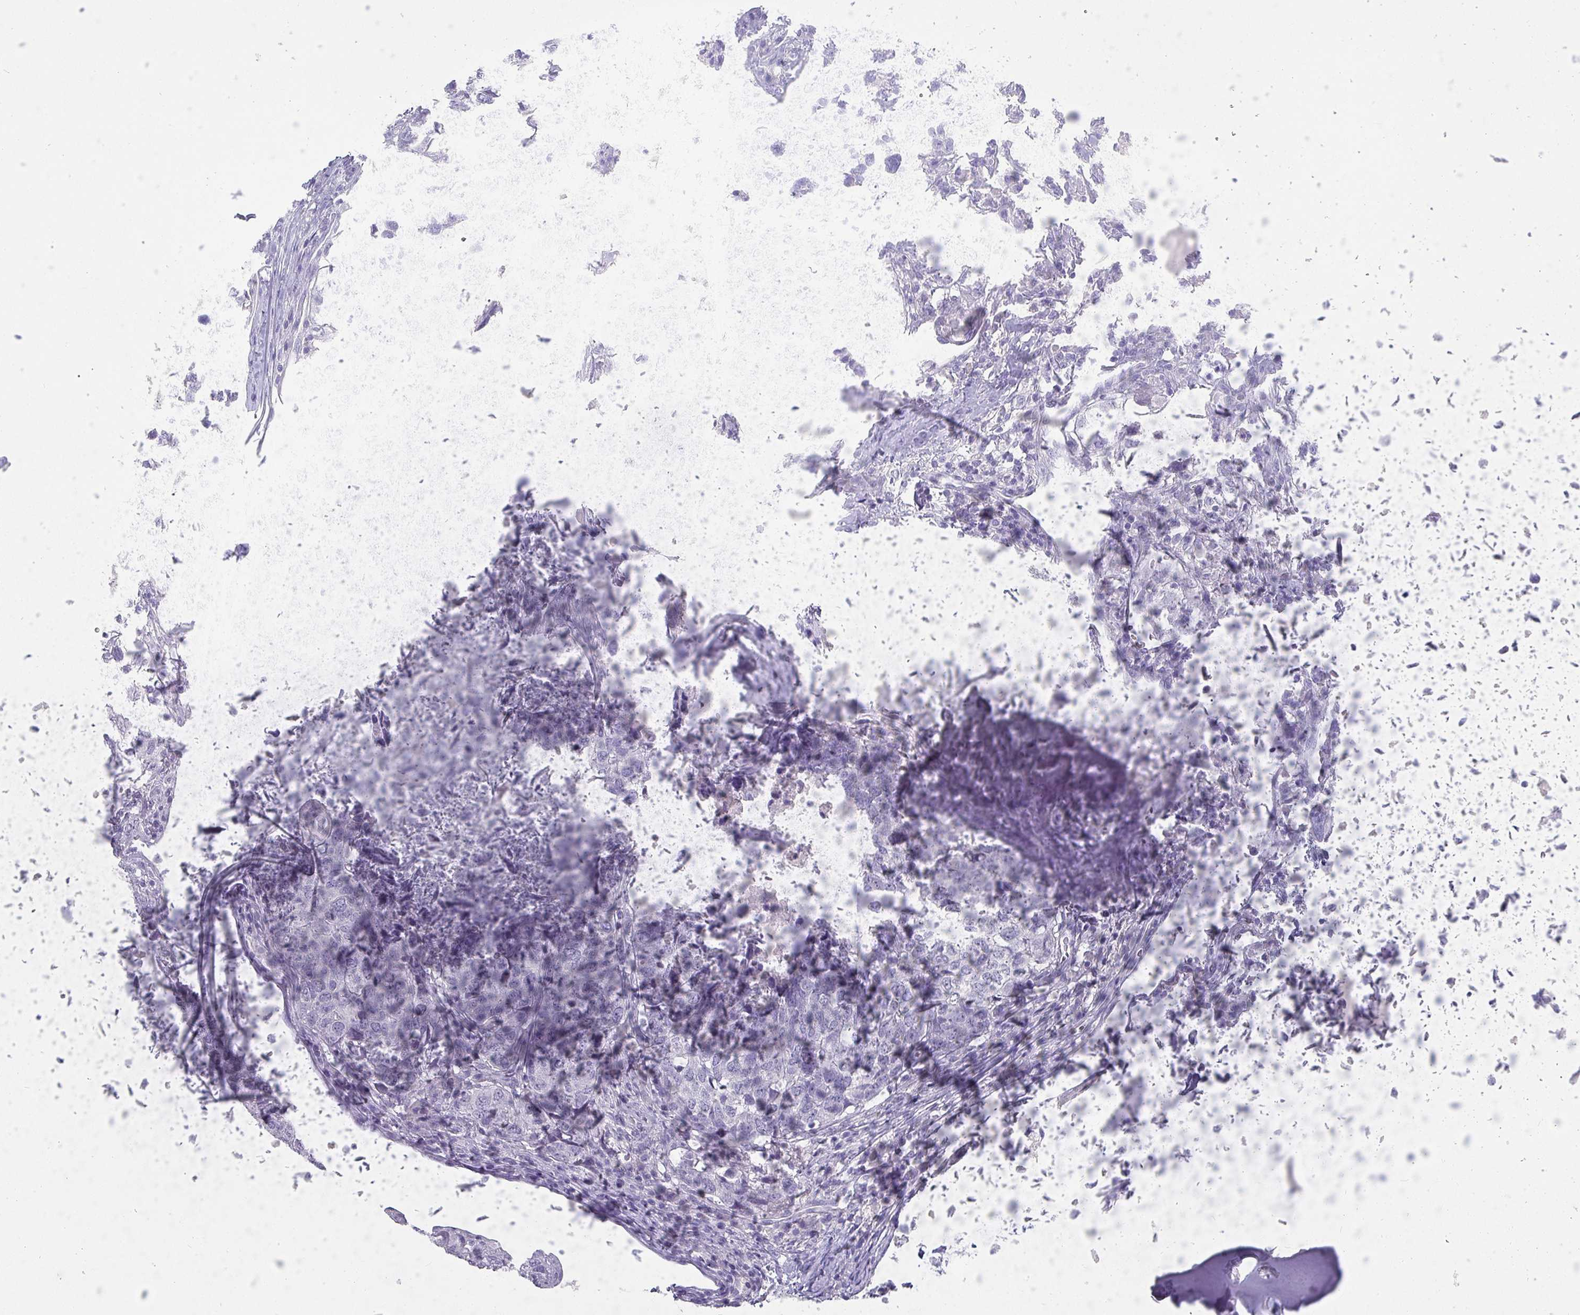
{"staining": {"intensity": "negative", "quantity": "none", "location": "none"}, "tissue": "head and neck cancer", "cell_type": "Tumor cells", "image_type": "cancer", "snomed": [{"axis": "morphology", "description": "Normal tissue, NOS"}, {"axis": "morphology", "description": "Squamous cell carcinoma, NOS"}, {"axis": "topography", "description": "Skeletal muscle"}, {"axis": "topography", "description": "Vascular tissue"}, {"axis": "topography", "description": "Peripheral nerve tissue"}, {"axis": "topography", "description": "Head-Neck"}], "caption": "Immunohistochemistry photomicrograph of neoplastic tissue: head and neck cancer (squamous cell carcinoma) stained with DAB (3,3'-diaminobenzidine) reveals no significant protein expression in tumor cells.", "gene": "INS-IGF2", "patient": {"sex": "male", "age": 66}}